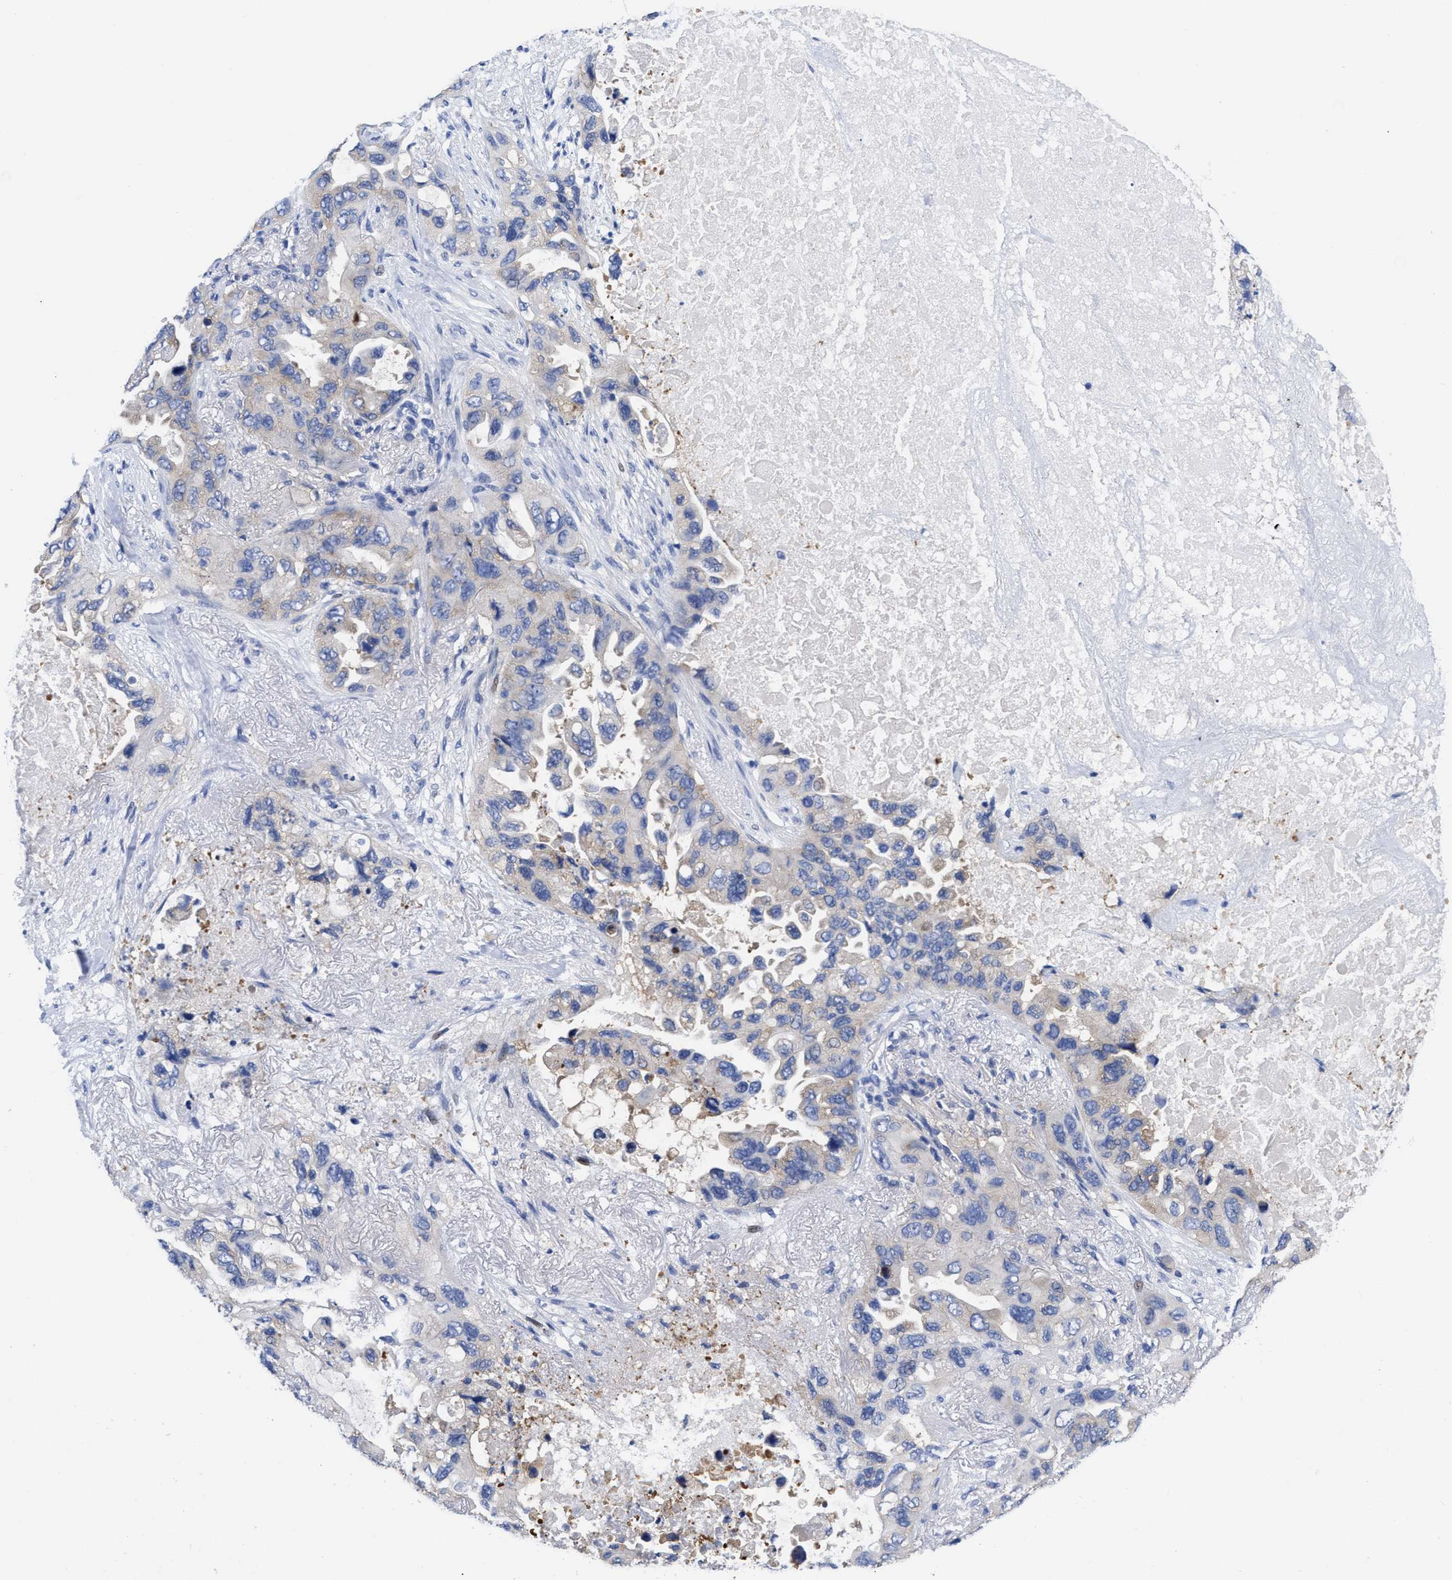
{"staining": {"intensity": "weak", "quantity": "25%-75%", "location": "cytoplasmic/membranous"}, "tissue": "lung cancer", "cell_type": "Tumor cells", "image_type": "cancer", "snomed": [{"axis": "morphology", "description": "Squamous cell carcinoma, NOS"}, {"axis": "topography", "description": "Lung"}], "caption": "Human lung cancer stained with a protein marker reveals weak staining in tumor cells.", "gene": "RBKS", "patient": {"sex": "female", "age": 73}}